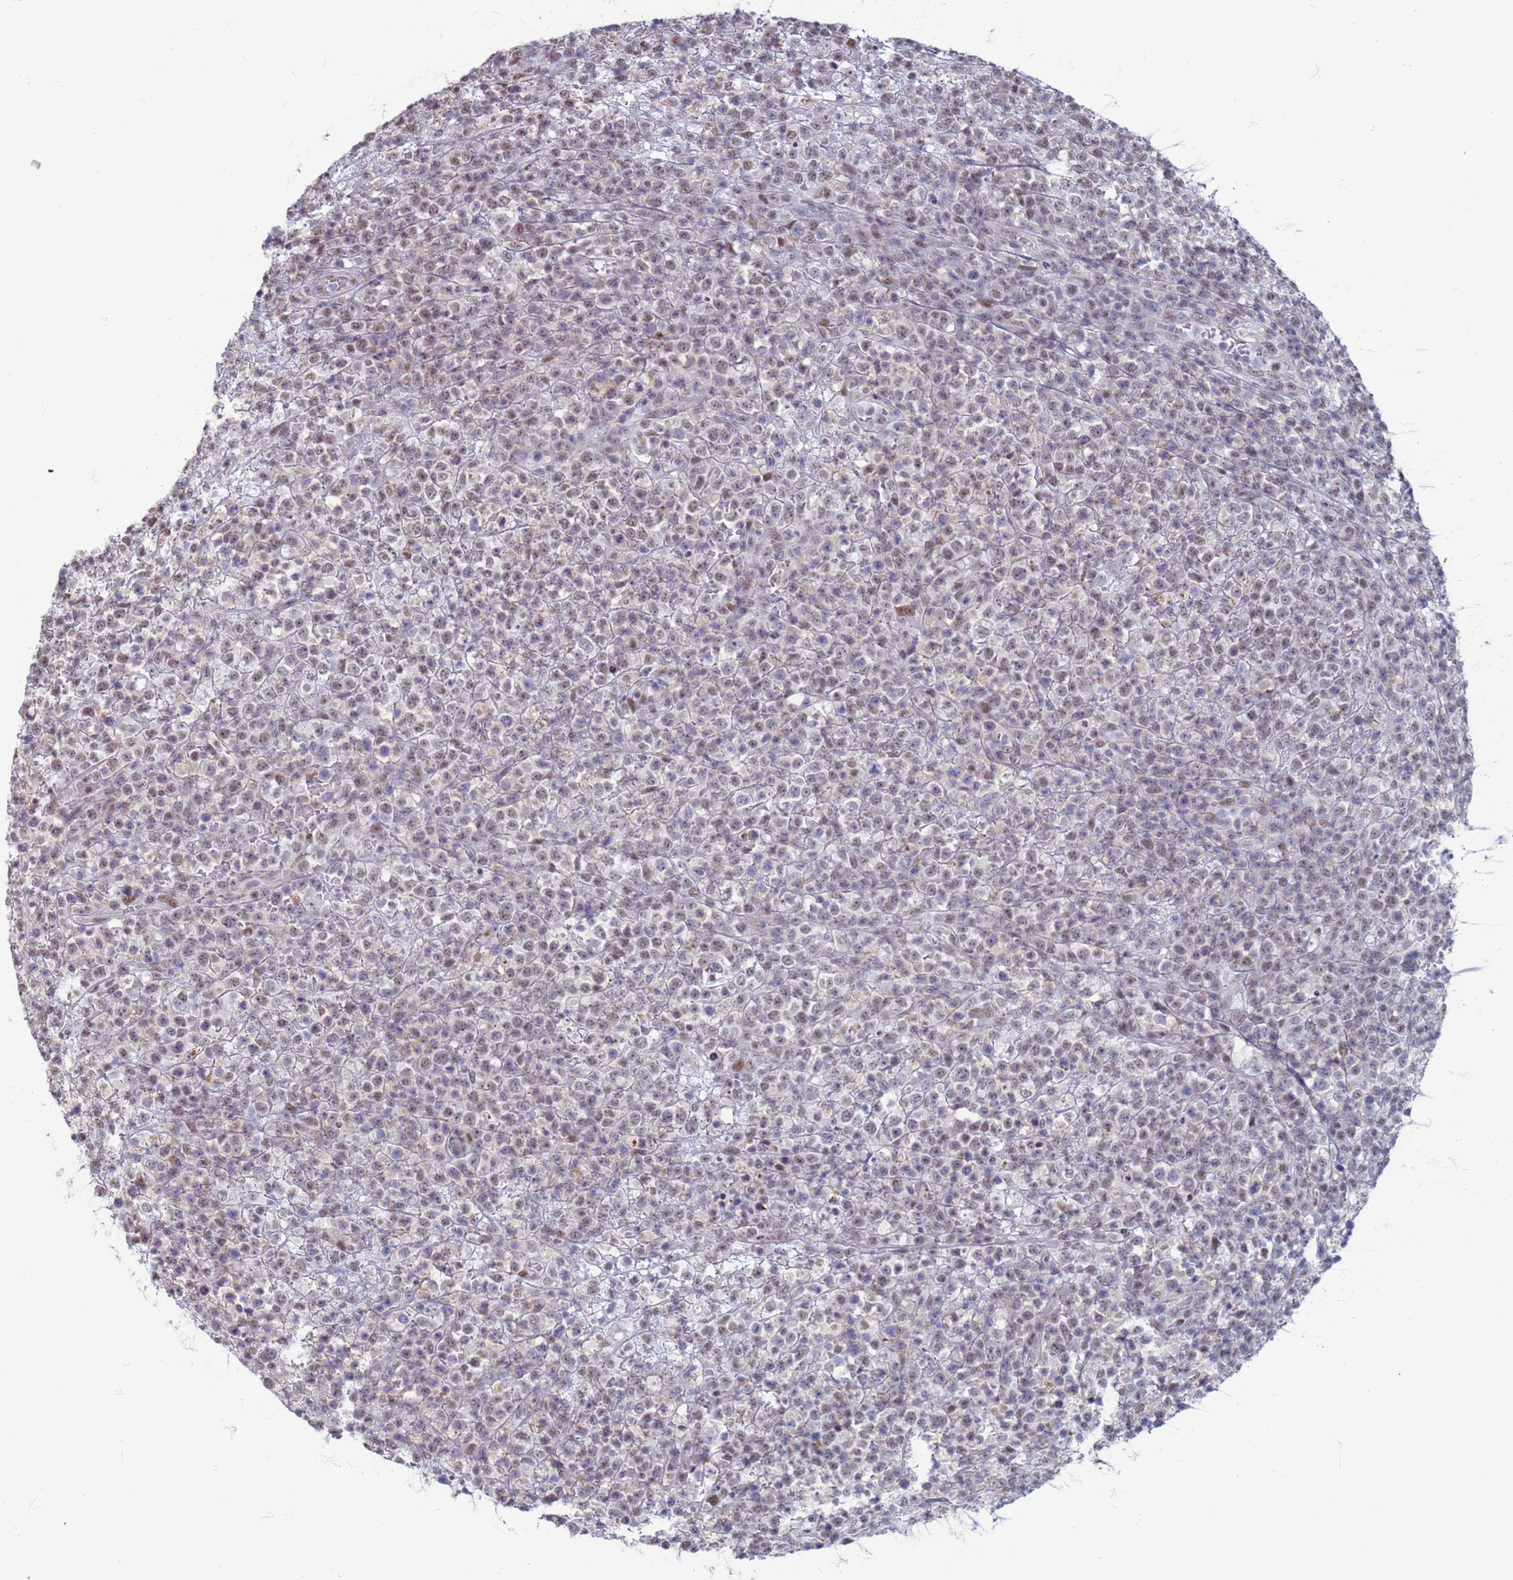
{"staining": {"intensity": "weak", "quantity": "25%-75%", "location": "nuclear"}, "tissue": "lymphoma", "cell_type": "Tumor cells", "image_type": "cancer", "snomed": [{"axis": "morphology", "description": "Malignant lymphoma, non-Hodgkin's type, High grade"}, {"axis": "topography", "description": "Colon"}], "caption": "Immunohistochemistry micrograph of neoplastic tissue: lymphoma stained using immunohistochemistry demonstrates low levels of weak protein expression localized specifically in the nuclear of tumor cells, appearing as a nuclear brown color.", "gene": "SAE1", "patient": {"sex": "female", "age": 53}}